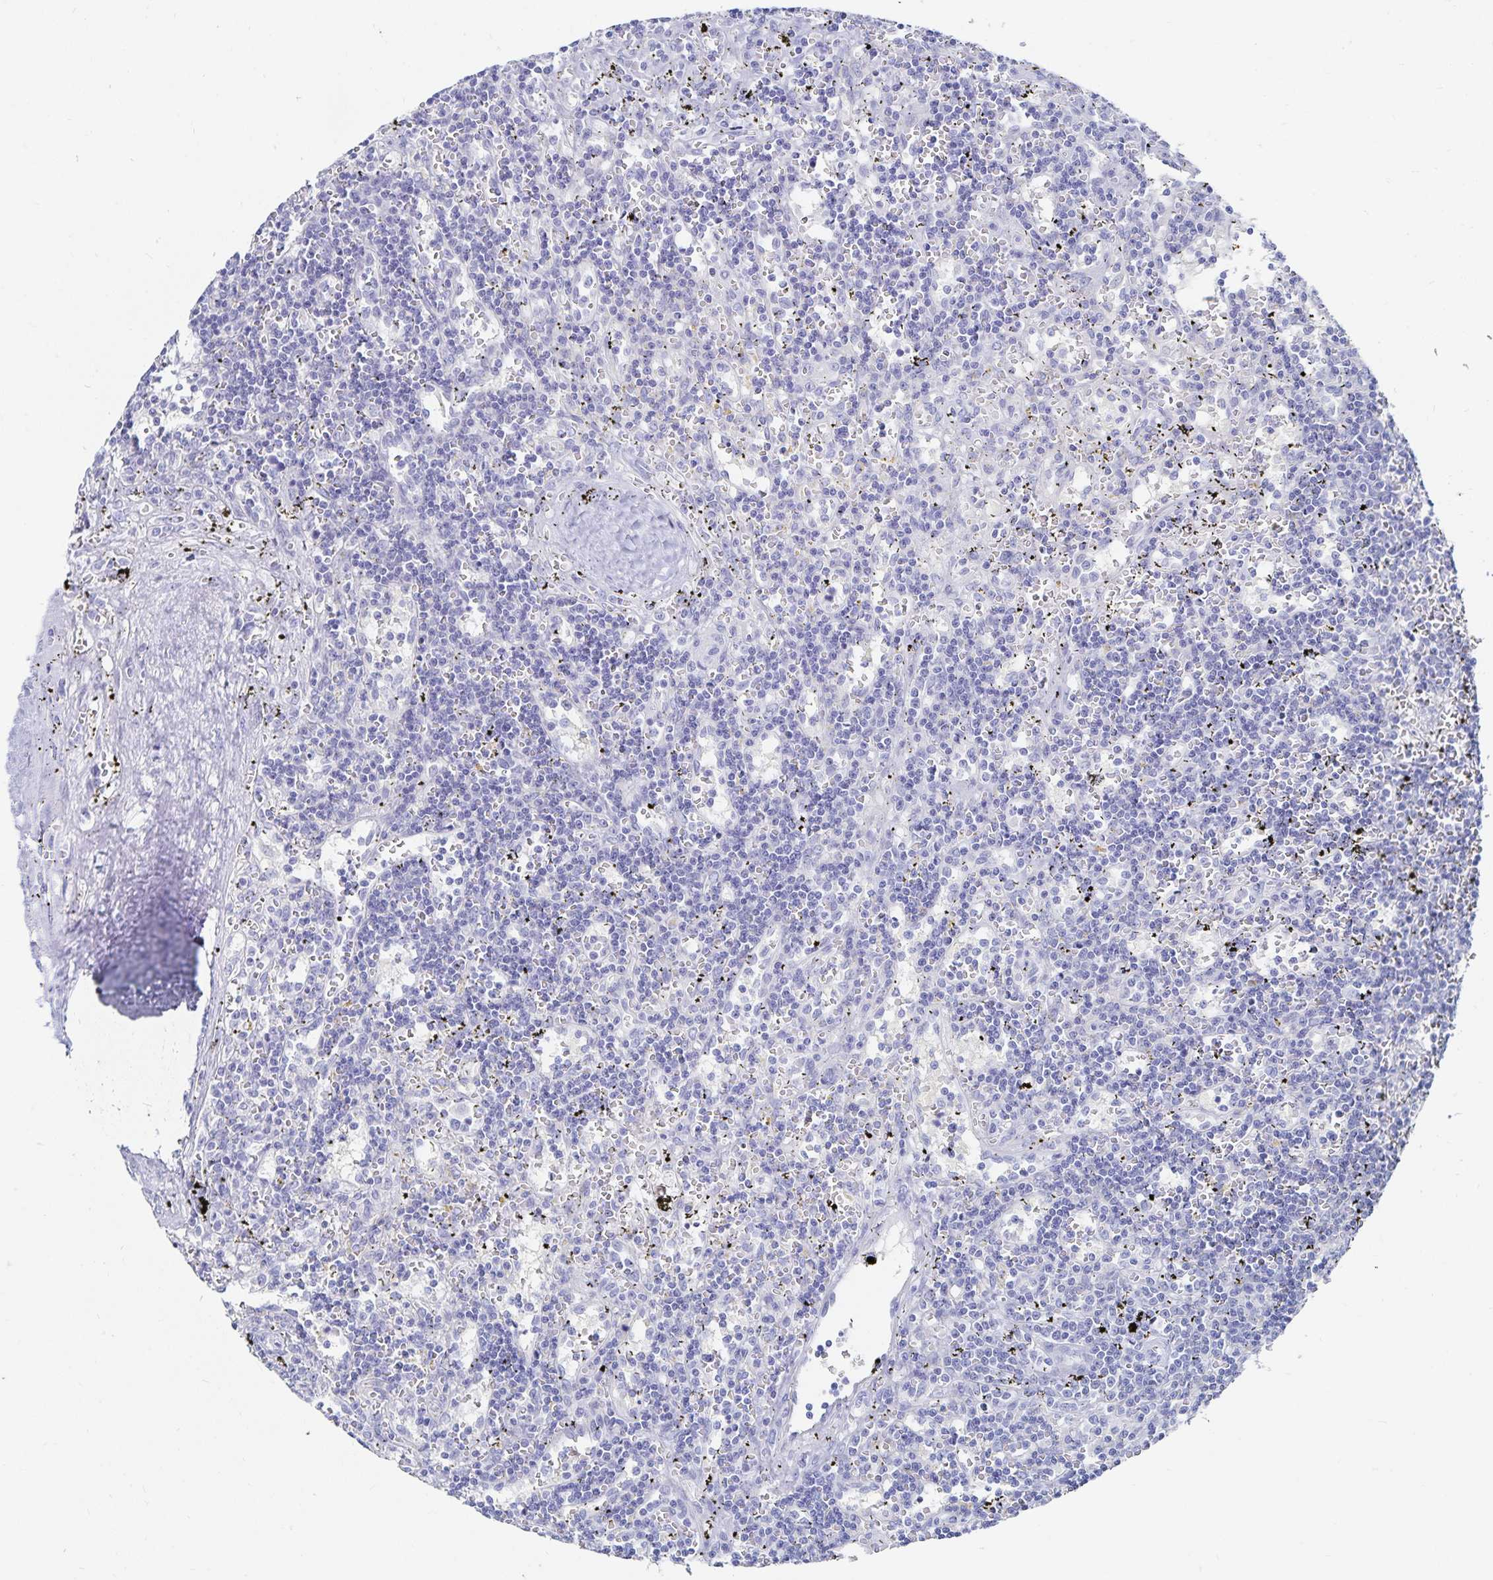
{"staining": {"intensity": "negative", "quantity": "none", "location": "none"}, "tissue": "lymphoma", "cell_type": "Tumor cells", "image_type": "cancer", "snomed": [{"axis": "morphology", "description": "Malignant lymphoma, non-Hodgkin's type, Low grade"}, {"axis": "topography", "description": "Spleen"}], "caption": "Immunohistochemistry histopathology image of low-grade malignant lymphoma, non-Hodgkin's type stained for a protein (brown), which demonstrates no staining in tumor cells.", "gene": "TNIP1", "patient": {"sex": "male", "age": 60}}